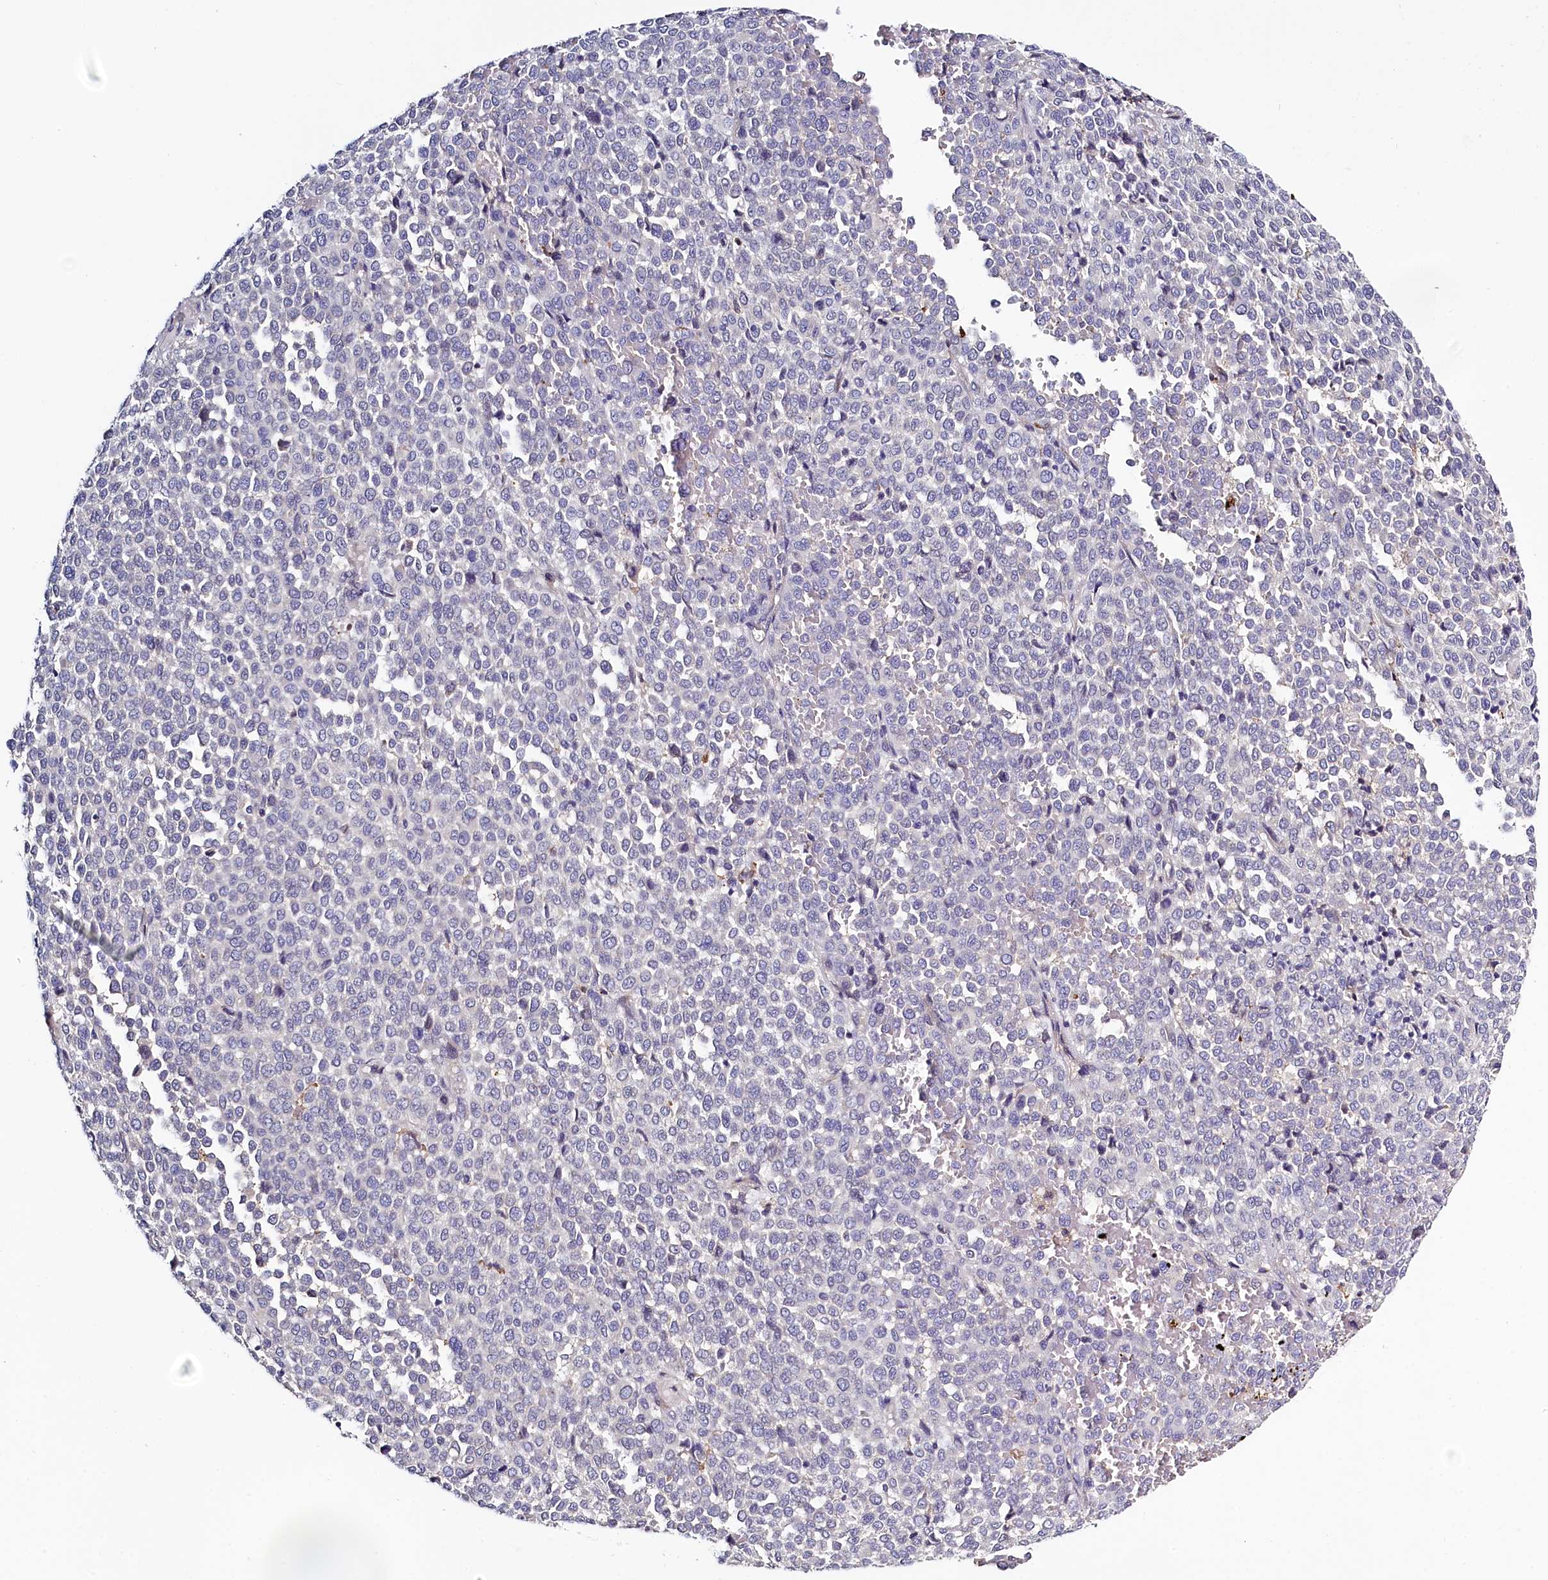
{"staining": {"intensity": "negative", "quantity": "none", "location": "none"}, "tissue": "melanoma", "cell_type": "Tumor cells", "image_type": "cancer", "snomed": [{"axis": "morphology", "description": "Malignant melanoma, Metastatic site"}, {"axis": "topography", "description": "Pancreas"}], "caption": "Tumor cells are negative for protein expression in human melanoma. Nuclei are stained in blue.", "gene": "PDE6D", "patient": {"sex": "female", "age": 30}}